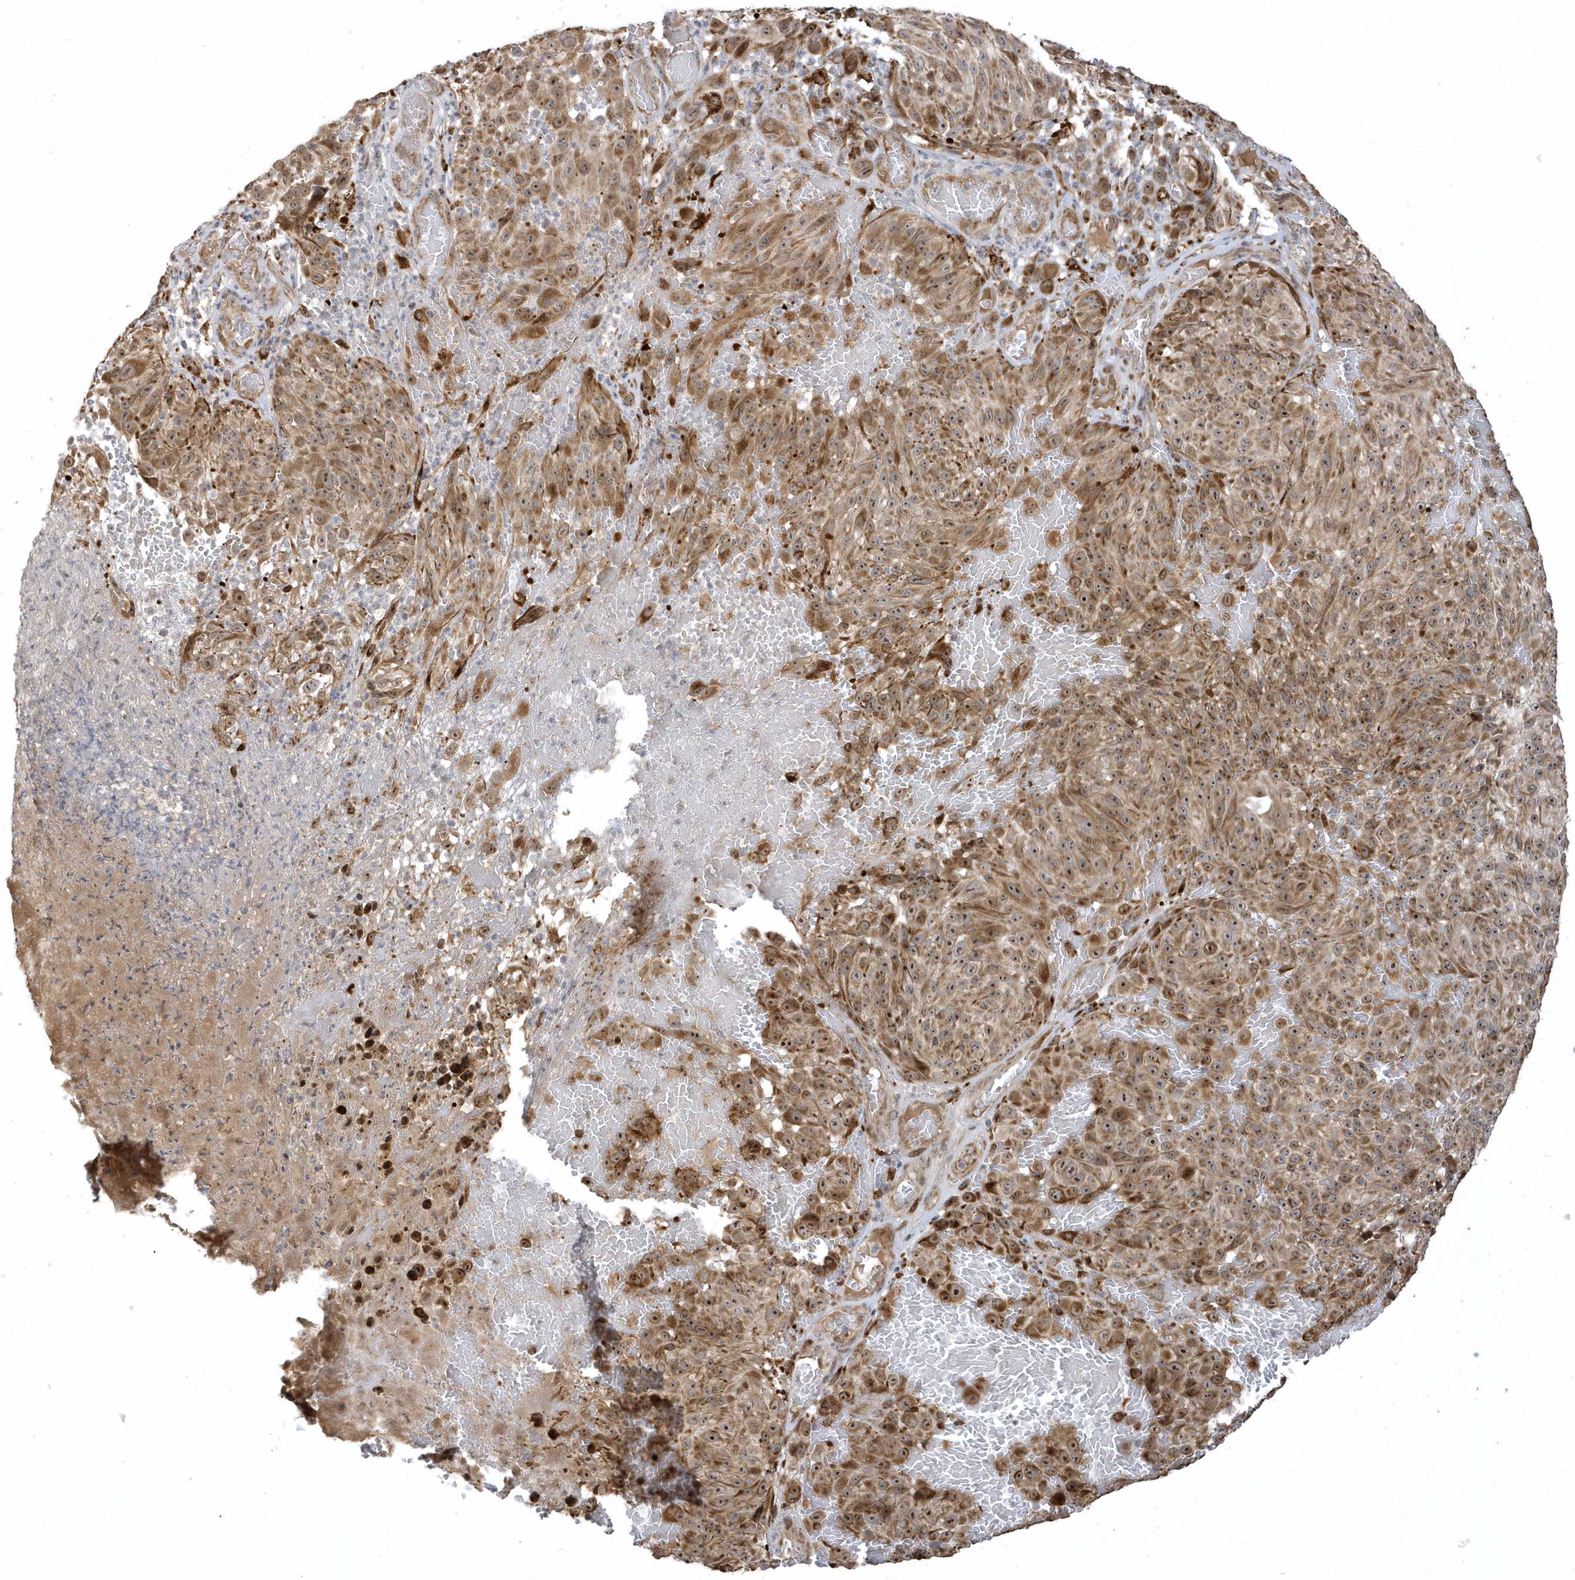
{"staining": {"intensity": "moderate", "quantity": ">75%", "location": "cytoplasmic/membranous"}, "tissue": "melanoma", "cell_type": "Tumor cells", "image_type": "cancer", "snomed": [{"axis": "morphology", "description": "Malignant melanoma, NOS"}, {"axis": "topography", "description": "Skin"}], "caption": "There is medium levels of moderate cytoplasmic/membranous staining in tumor cells of melanoma, as demonstrated by immunohistochemical staining (brown color).", "gene": "ECM2", "patient": {"sex": "male", "age": 83}}